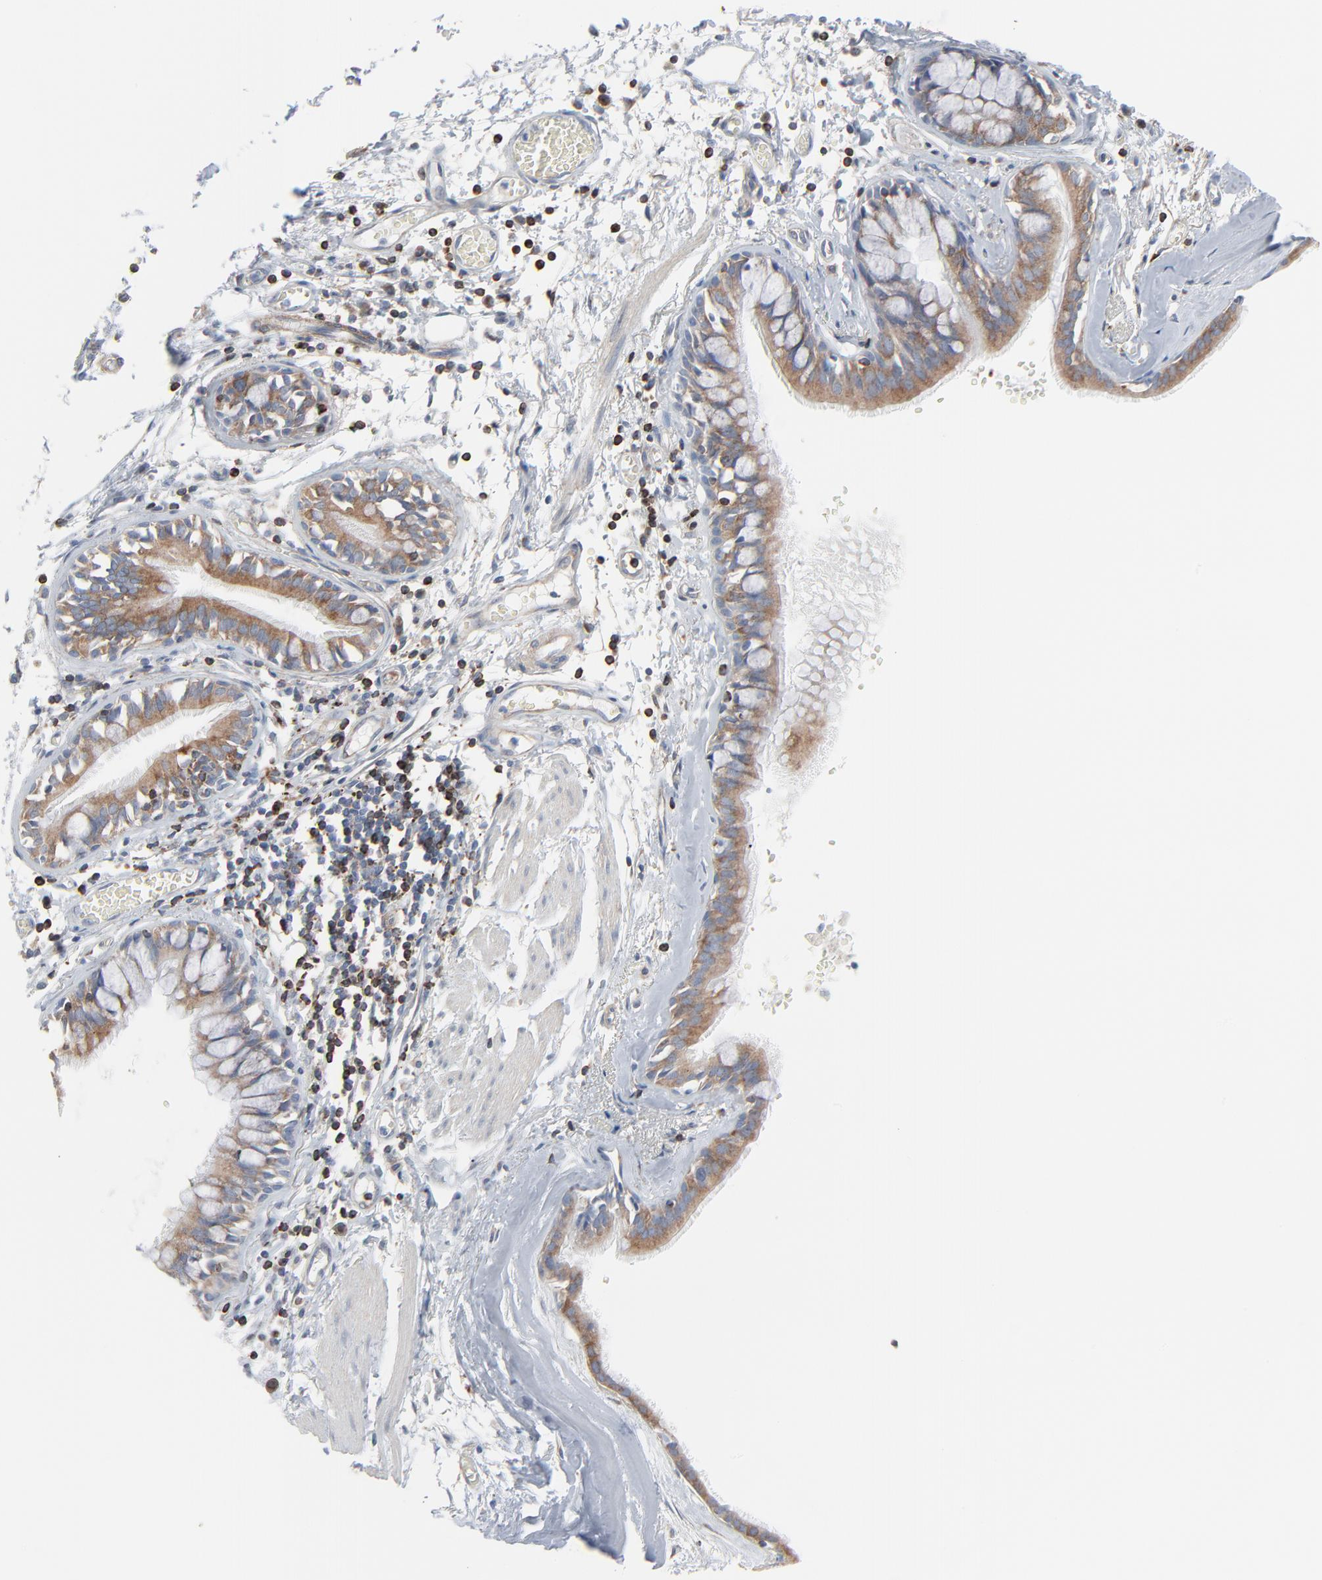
{"staining": {"intensity": "moderate", "quantity": ">75%", "location": "cytoplasmic/membranous"}, "tissue": "bronchus", "cell_type": "Respiratory epithelial cells", "image_type": "normal", "snomed": [{"axis": "morphology", "description": "Normal tissue, NOS"}, {"axis": "topography", "description": "Bronchus"}, {"axis": "topography", "description": "Lung"}], "caption": "Immunohistochemistry of unremarkable bronchus shows medium levels of moderate cytoplasmic/membranous positivity in about >75% of respiratory epithelial cells.", "gene": "OPTN", "patient": {"sex": "female", "age": 56}}